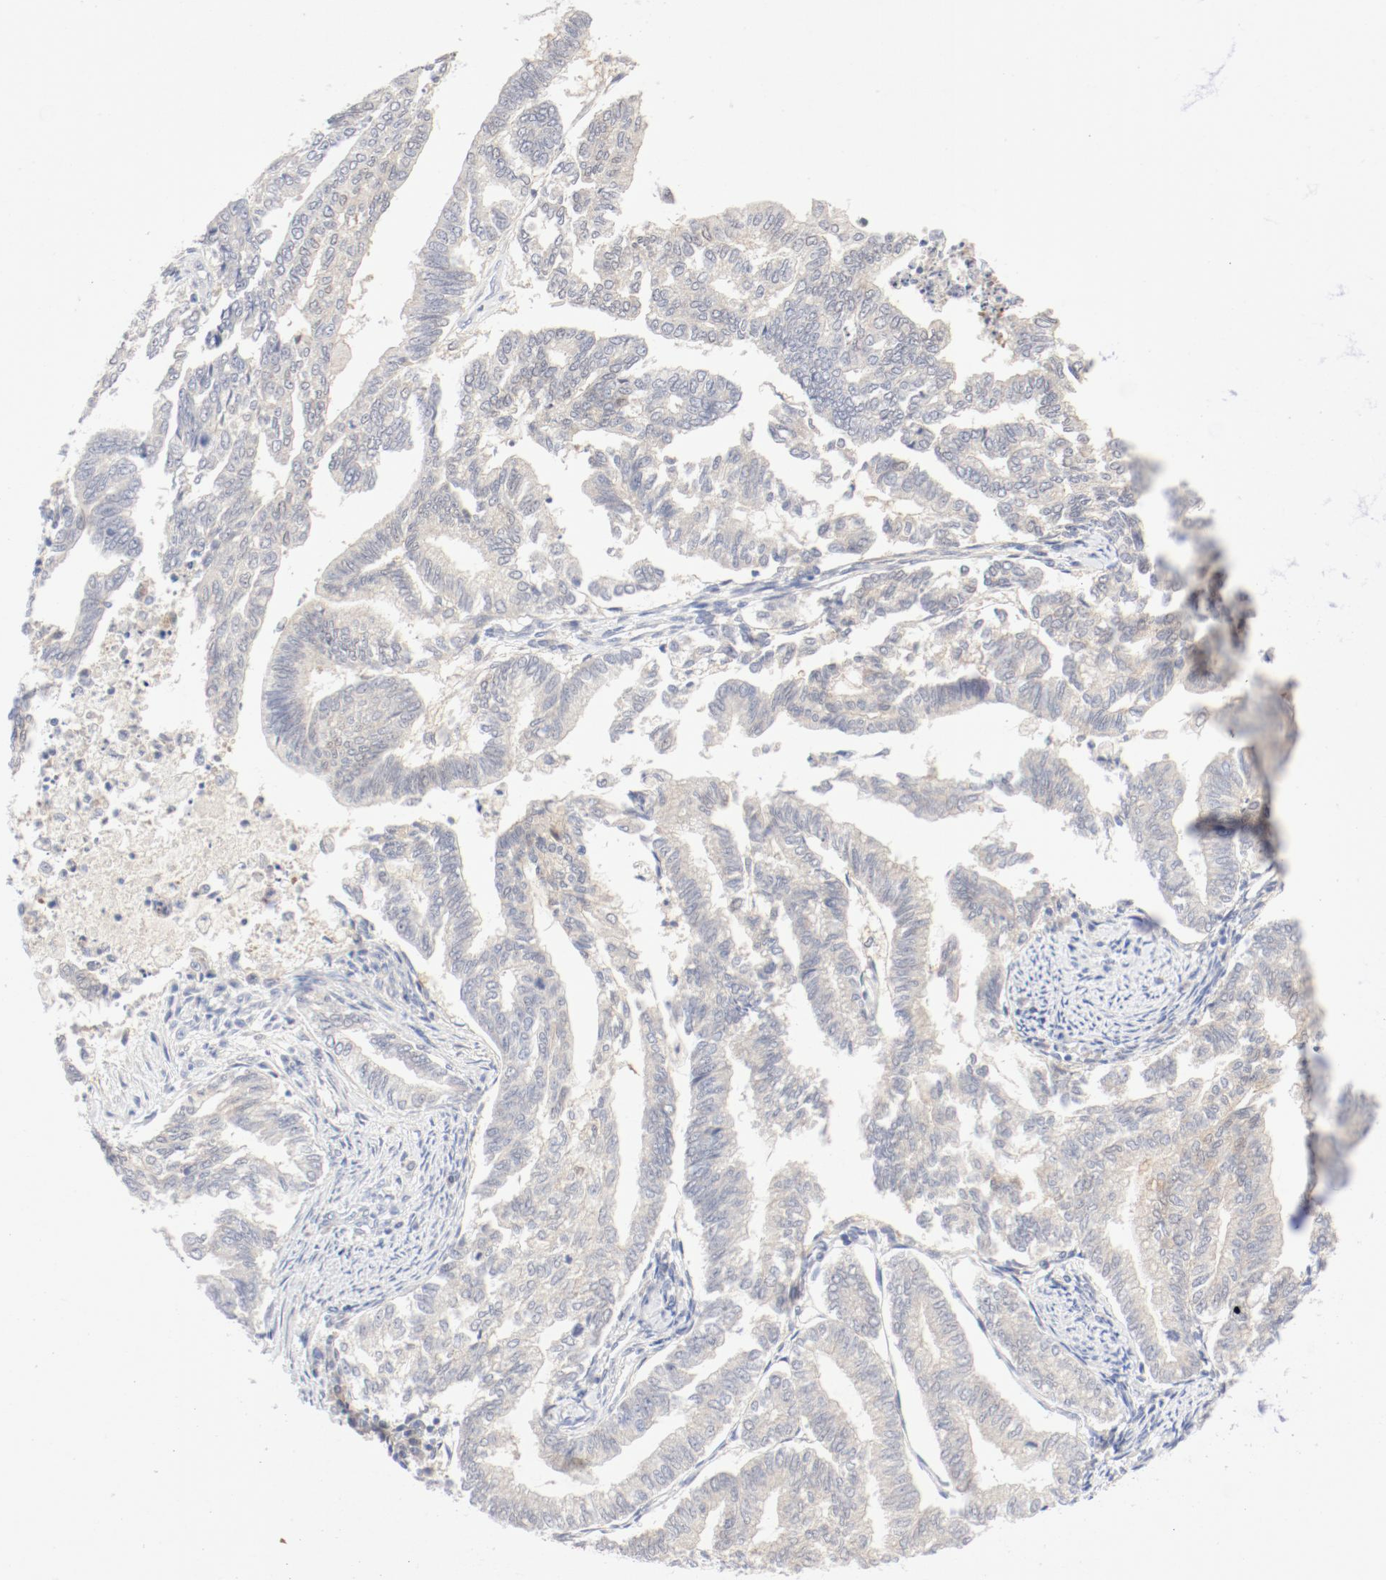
{"staining": {"intensity": "weak", "quantity": "25%-75%", "location": "cytoplasmic/membranous"}, "tissue": "endometrial cancer", "cell_type": "Tumor cells", "image_type": "cancer", "snomed": [{"axis": "morphology", "description": "Adenocarcinoma, NOS"}, {"axis": "topography", "description": "Endometrium"}], "caption": "Immunohistochemical staining of human endometrial adenocarcinoma displays low levels of weak cytoplasmic/membranous protein staining in approximately 25%-75% of tumor cells.", "gene": "PGM1", "patient": {"sex": "female", "age": 79}}